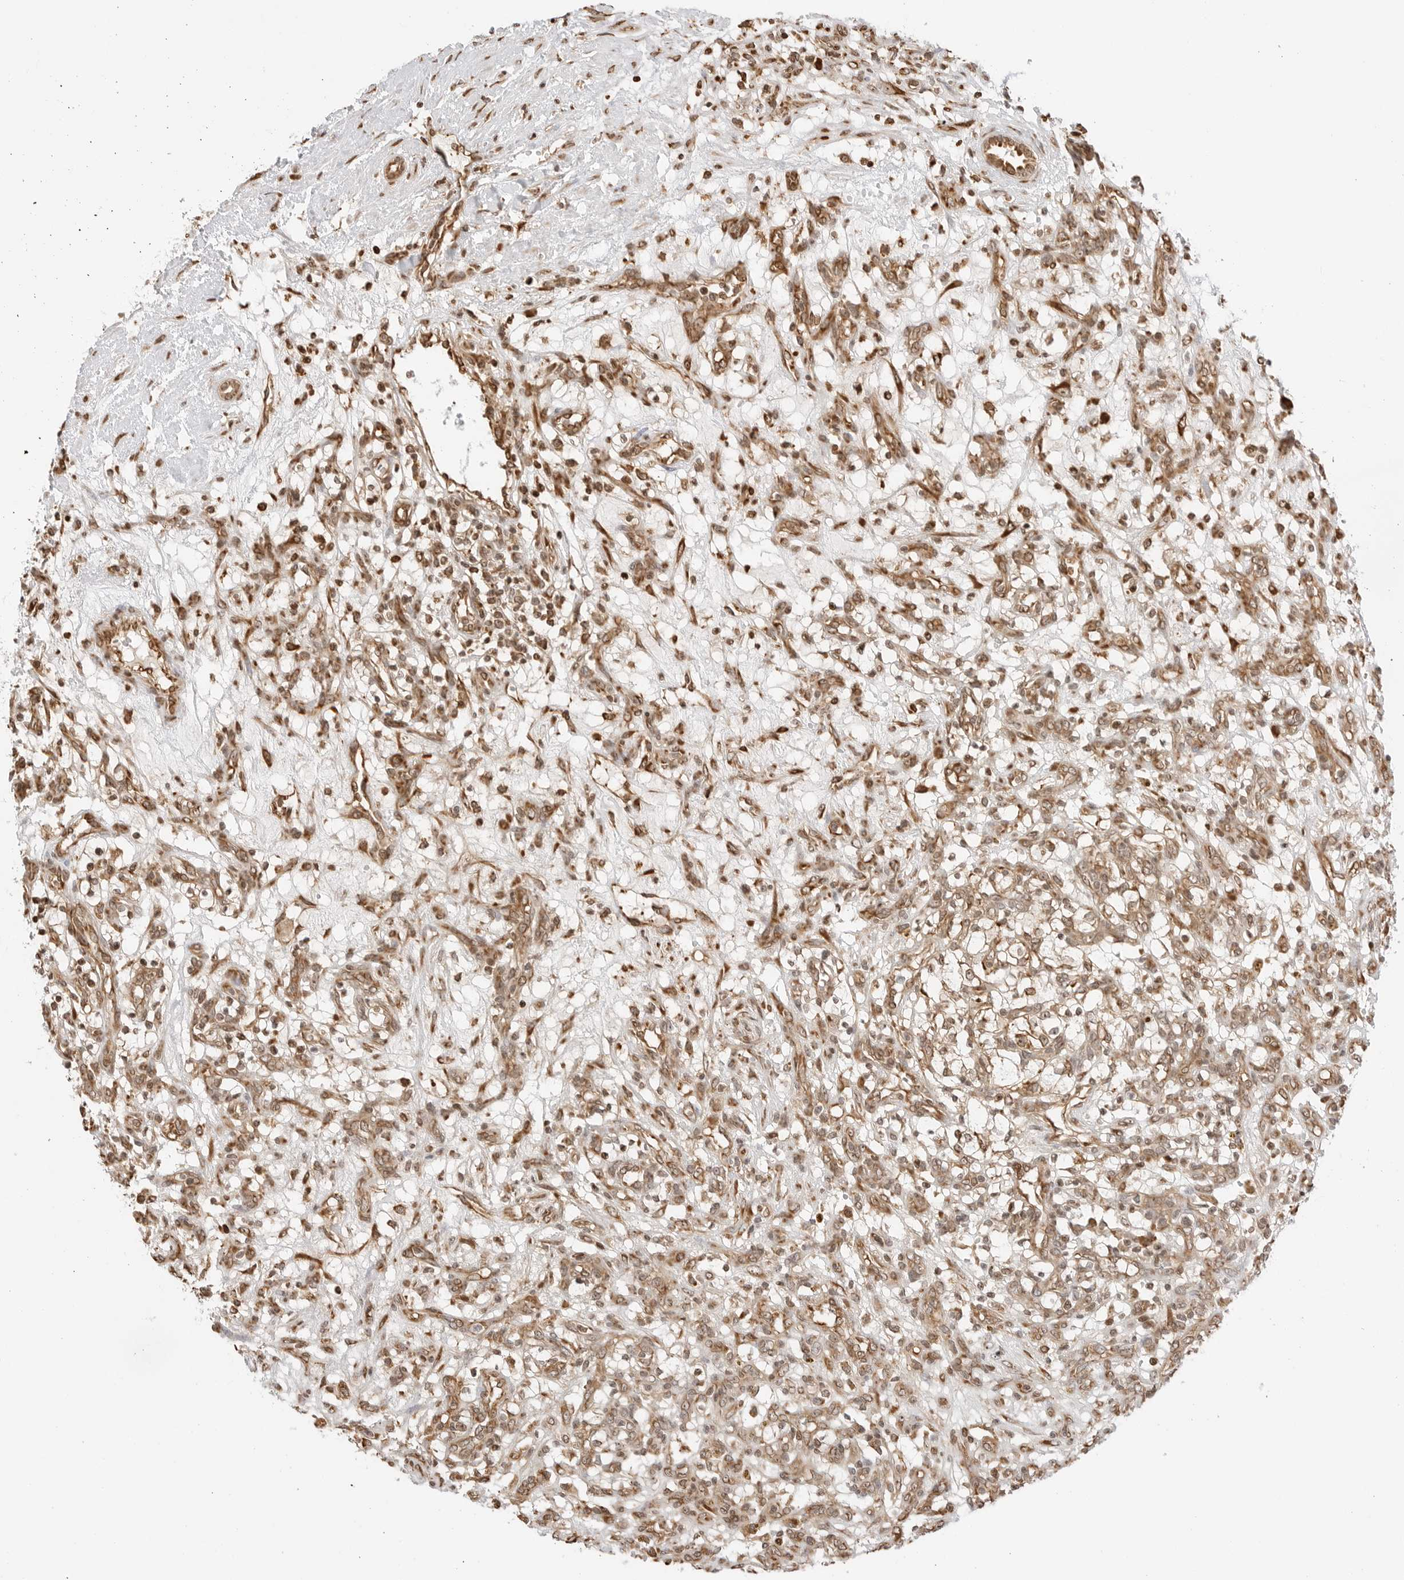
{"staining": {"intensity": "moderate", "quantity": ">75%", "location": "cytoplasmic/membranous,nuclear"}, "tissue": "renal cancer", "cell_type": "Tumor cells", "image_type": "cancer", "snomed": [{"axis": "morphology", "description": "Adenocarcinoma, NOS"}, {"axis": "topography", "description": "Kidney"}], "caption": "Immunohistochemistry (IHC) staining of renal cancer (adenocarcinoma), which displays medium levels of moderate cytoplasmic/membranous and nuclear staining in about >75% of tumor cells indicating moderate cytoplasmic/membranous and nuclear protein staining. The staining was performed using DAB (3,3'-diaminobenzidine) (brown) for protein detection and nuclei were counterstained in hematoxylin (blue).", "gene": "FKBP14", "patient": {"sex": "female", "age": 57}}